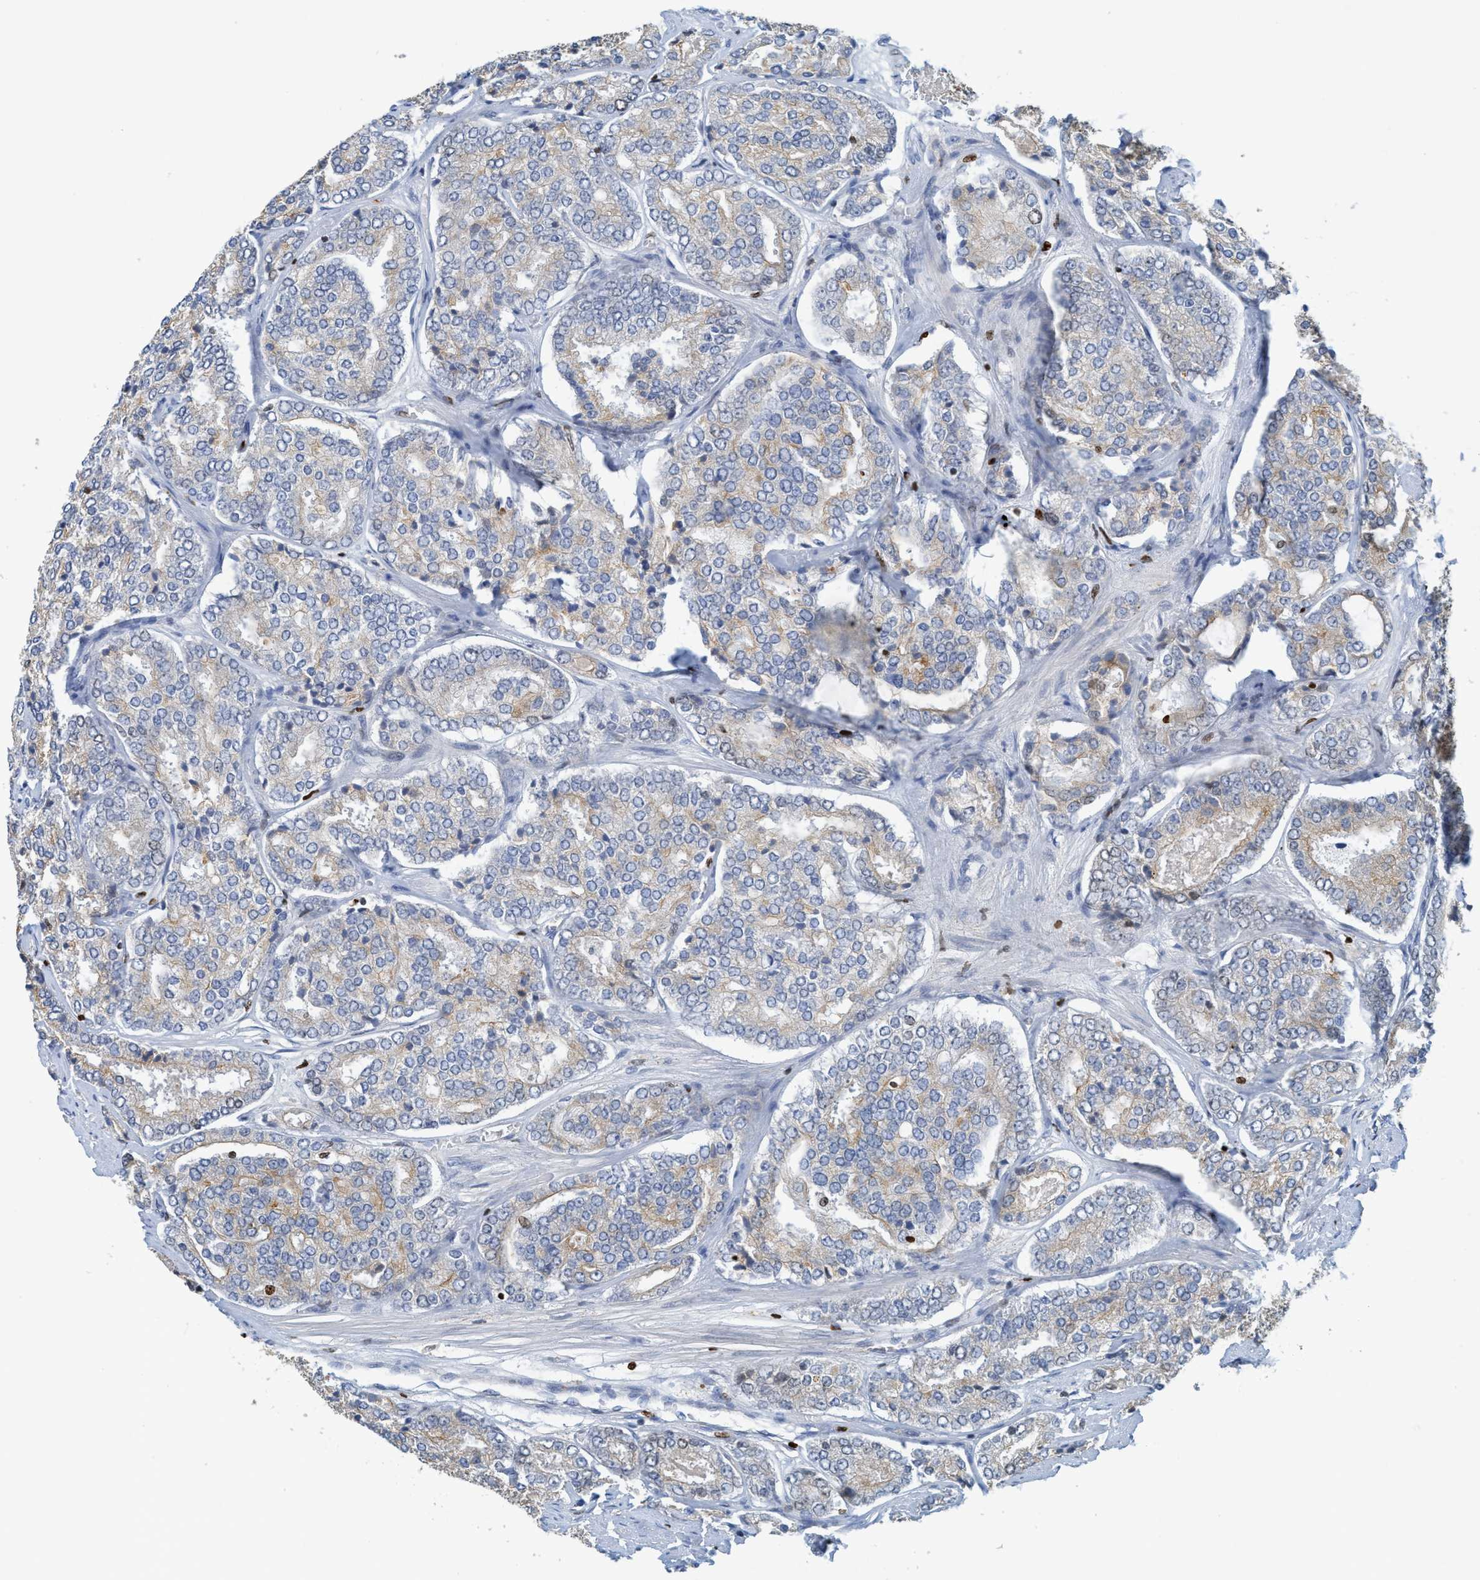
{"staining": {"intensity": "weak", "quantity": "<25%", "location": "cytoplasmic/membranous"}, "tissue": "prostate cancer", "cell_type": "Tumor cells", "image_type": "cancer", "snomed": [{"axis": "morphology", "description": "Adenocarcinoma, High grade"}, {"axis": "topography", "description": "Prostate"}], "caption": "This is an IHC histopathology image of human prostate high-grade adenocarcinoma. There is no positivity in tumor cells.", "gene": "SH3D19", "patient": {"sex": "male", "age": 65}}